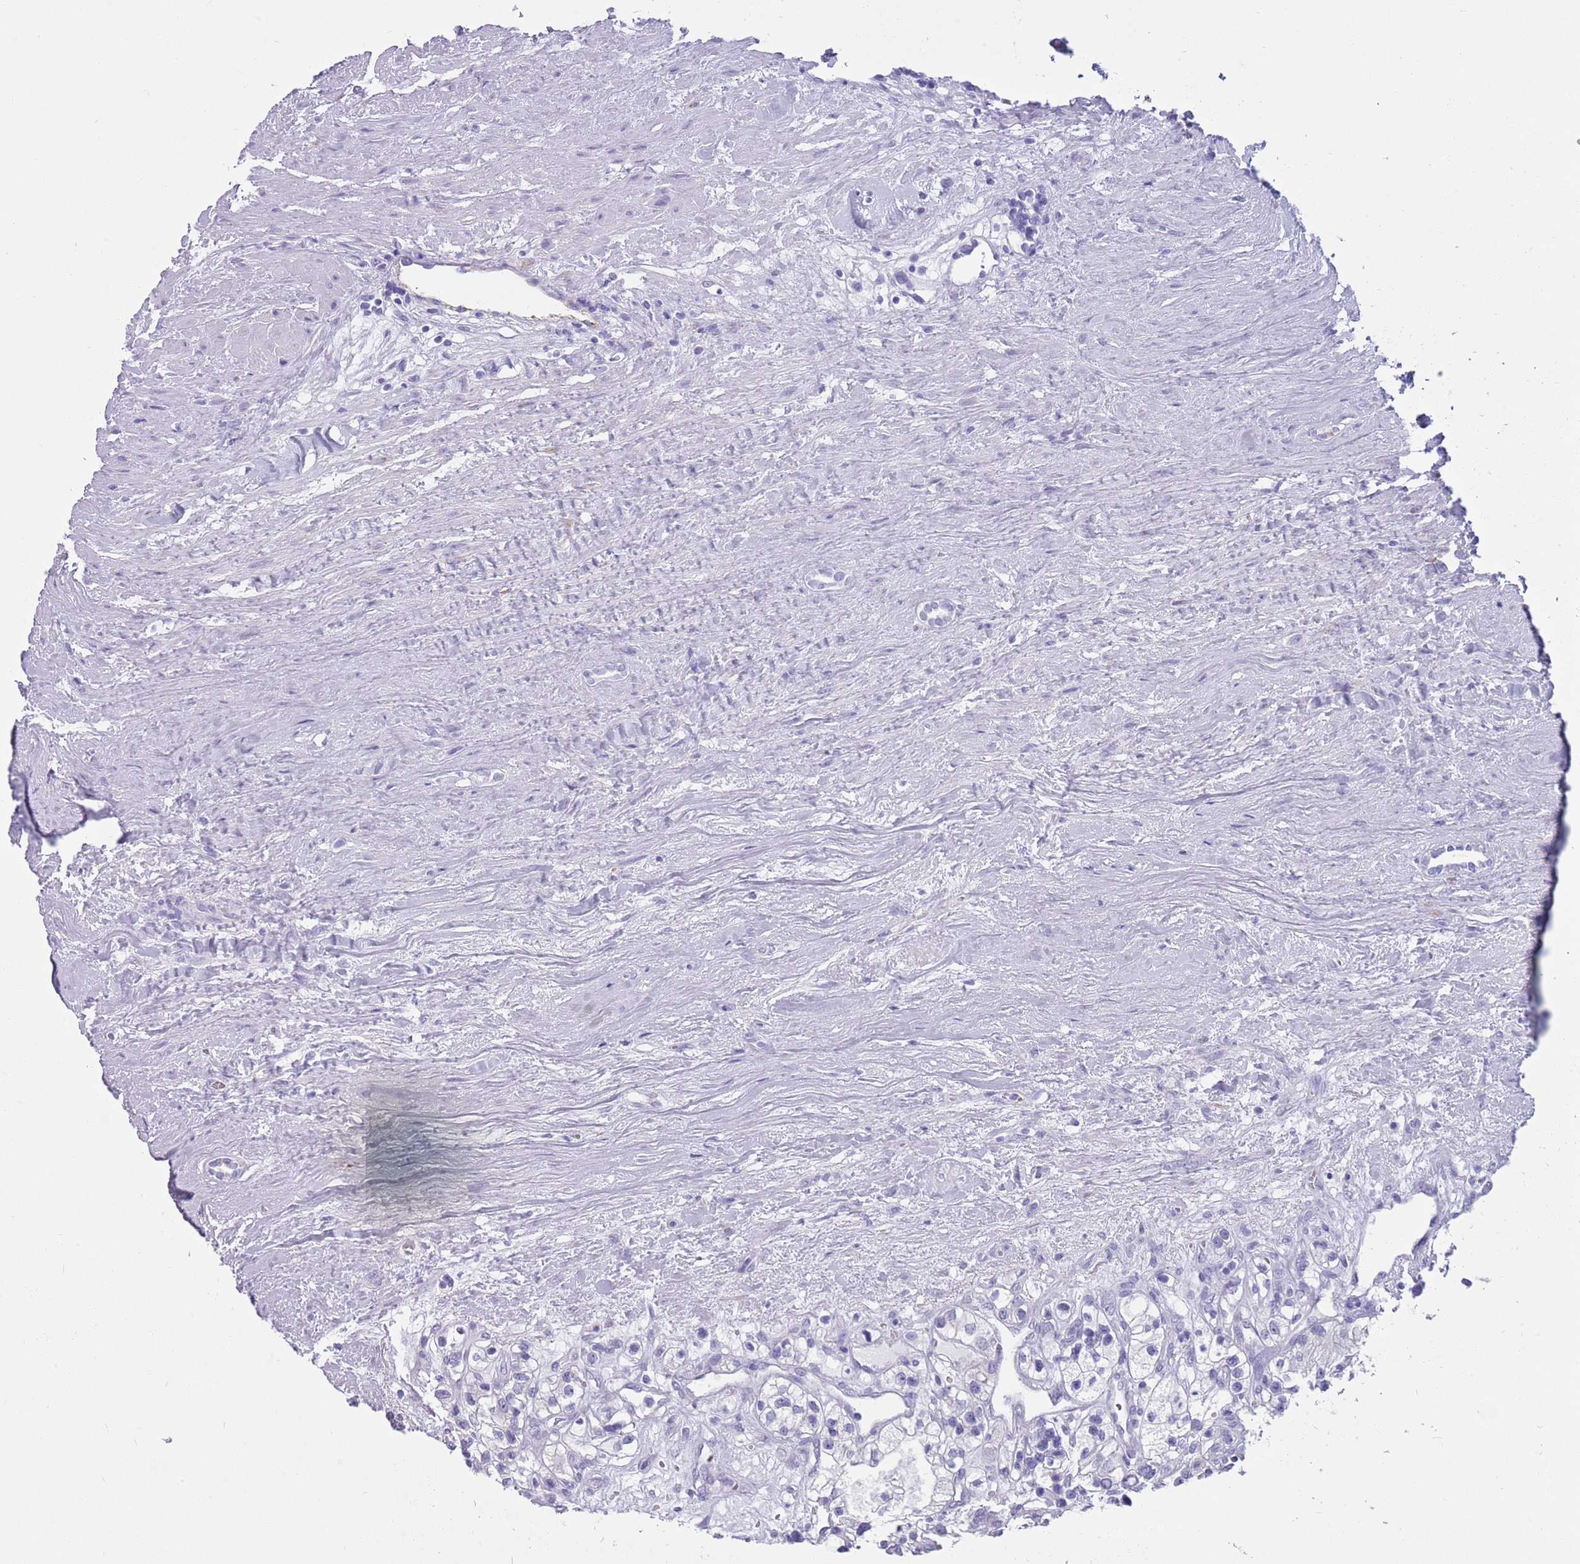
{"staining": {"intensity": "negative", "quantity": "none", "location": "none"}, "tissue": "renal cancer", "cell_type": "Tumor cells", "image_type": "cancer", "snomed": [{"axis": "morphology", "description": "Adenocarcinoma, NOS"}, {"axis": "topography", "description": "Kidney"}], "caption": "The histopathology image shows no significant positivity in tumor cells of renal adenocarcinoma. The staining is performed using DAB brown chromogen with nuclei counter-stained in using hematoxylin.", "gene": "LY6G5B", "patient": {"sex": "female", "age": 57}}